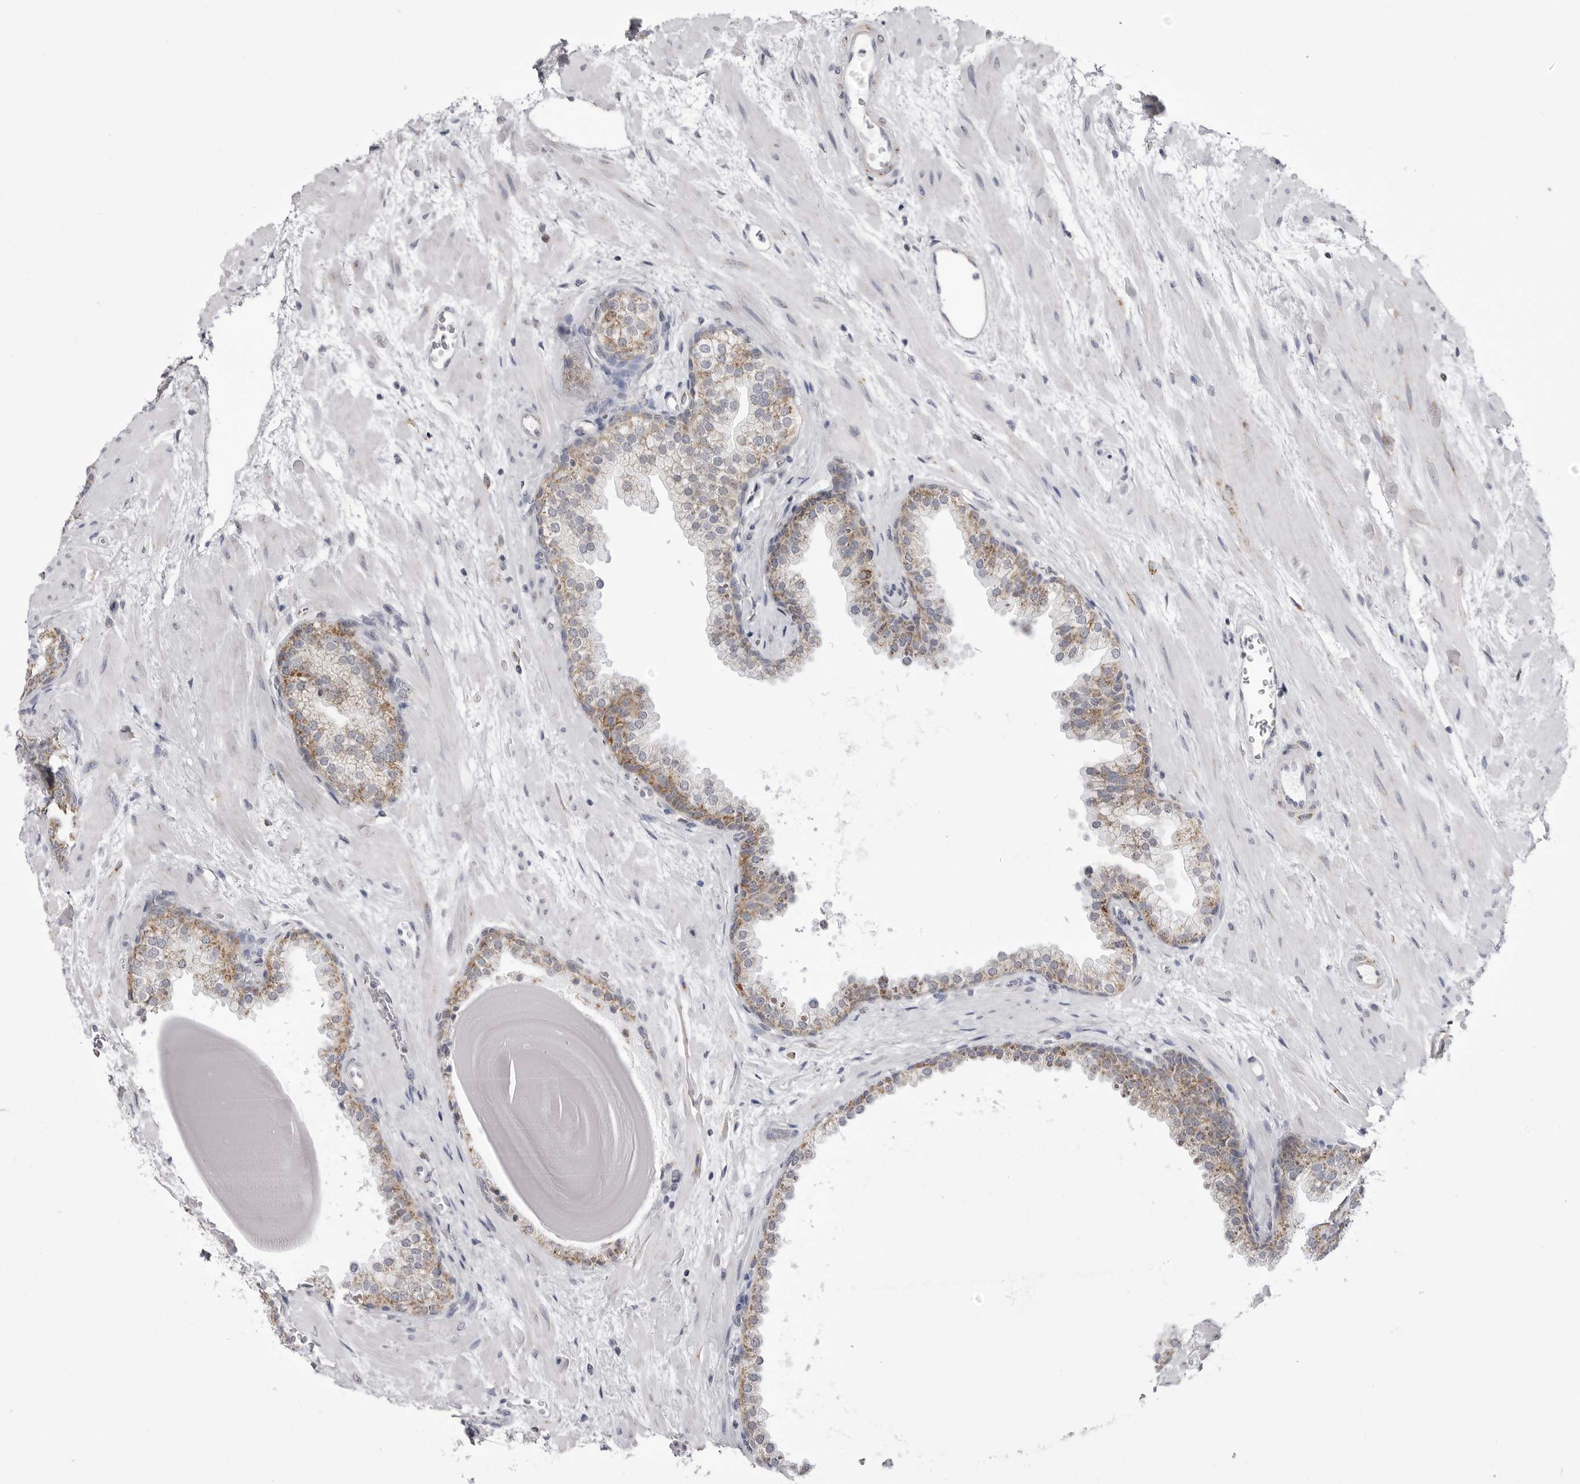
{"staining": {"intensity": "moderate", "quantity": "25%-75%", "location": "cytoplasmic/membranous"}, "tissue": "prostate", "cell_type": "Glandular cells", "image_type": "normal", "snomed": [{"axis": "morphology", "description": "Normal tissue, NOS"}, {"axis": "topography", "description": "Prostate"}], "caption": "Protein expression analysis of unremarkable human prostate reveals moderate cytoplasmic/membranous expression in about 25%-75% of glandular cells.", "gene": "FH", "patient": {"sex": "male", "age": 48}}